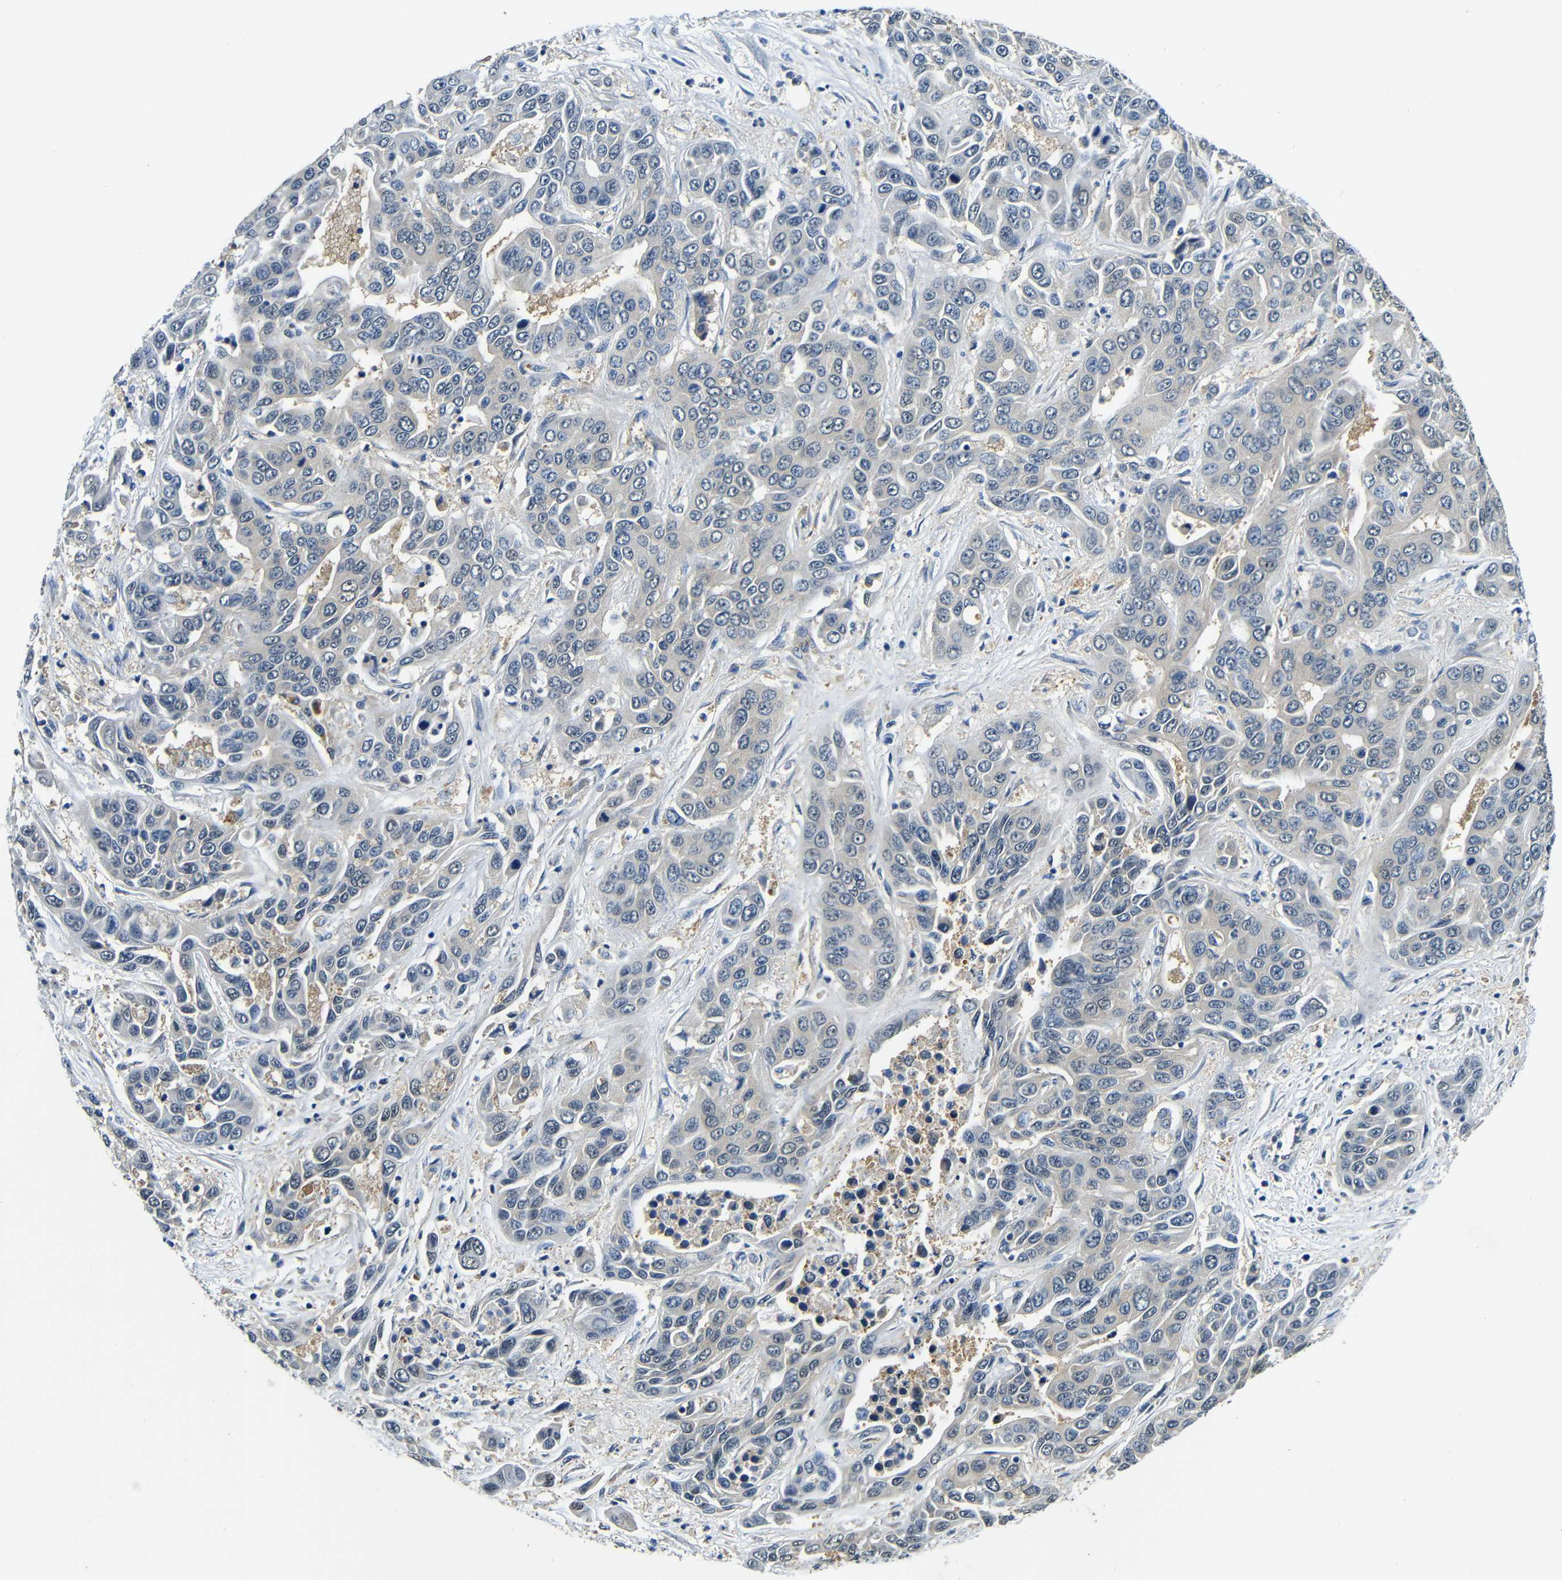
{"staining": {"intensity": "weak", "quantity": "<25%", "location": "cytoplasmic/membranous"}, "tissue": "liver cancer", "cell_type": "Tumor cells", "image_type": "cancer", "snomed": [{"axis": "morphology", "description": "Cholangiocarcinoma"}, {"axis": "topography", "description": "Liver"}], "caption": "A micrograph of liver cancer stained for a protein exhibits no brown staining in tumor cells.", "gene": "ADAP1", "patient": {"sex": "female", "age": 52}}